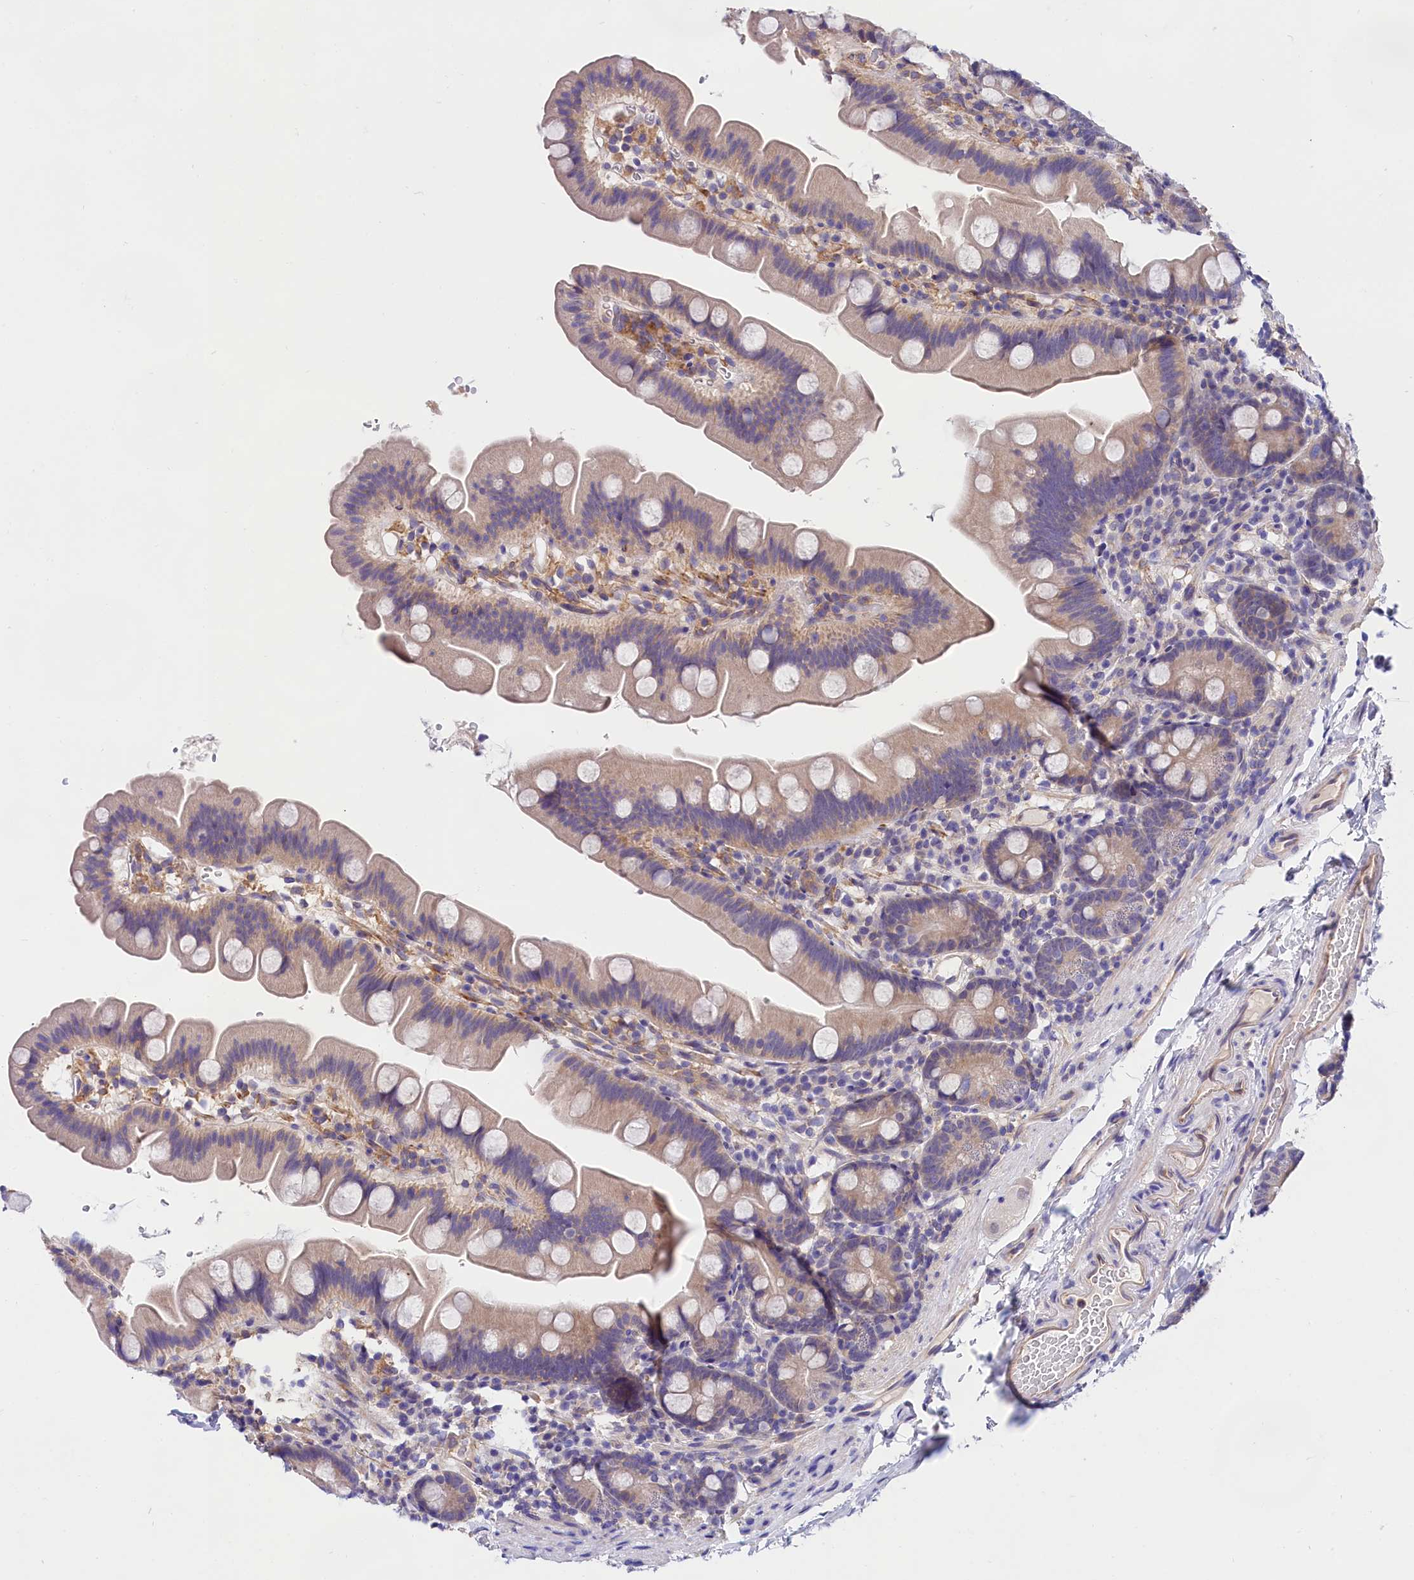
{"staining": {"intensity": "weak", "quantity": "25%-75%", "location": "cytoplasmic/membranous"}, "tissue": "small intestine", "cell_type": "Glandular cells", "image_type": "normal", "snomed": [{"axis": "morphology", "description": "Normal tissue, NOS"}, {"axis": "topography", "description": "Small intestine"}], "caption": "Immunohistochemical staining of normal small intestine demonstrates weak cytoplasmic/membranous protein expression in approximately 25%-75% of glandular cells.", "gene": "OAS3", "patient": {"sex": "female", "age": 68}}